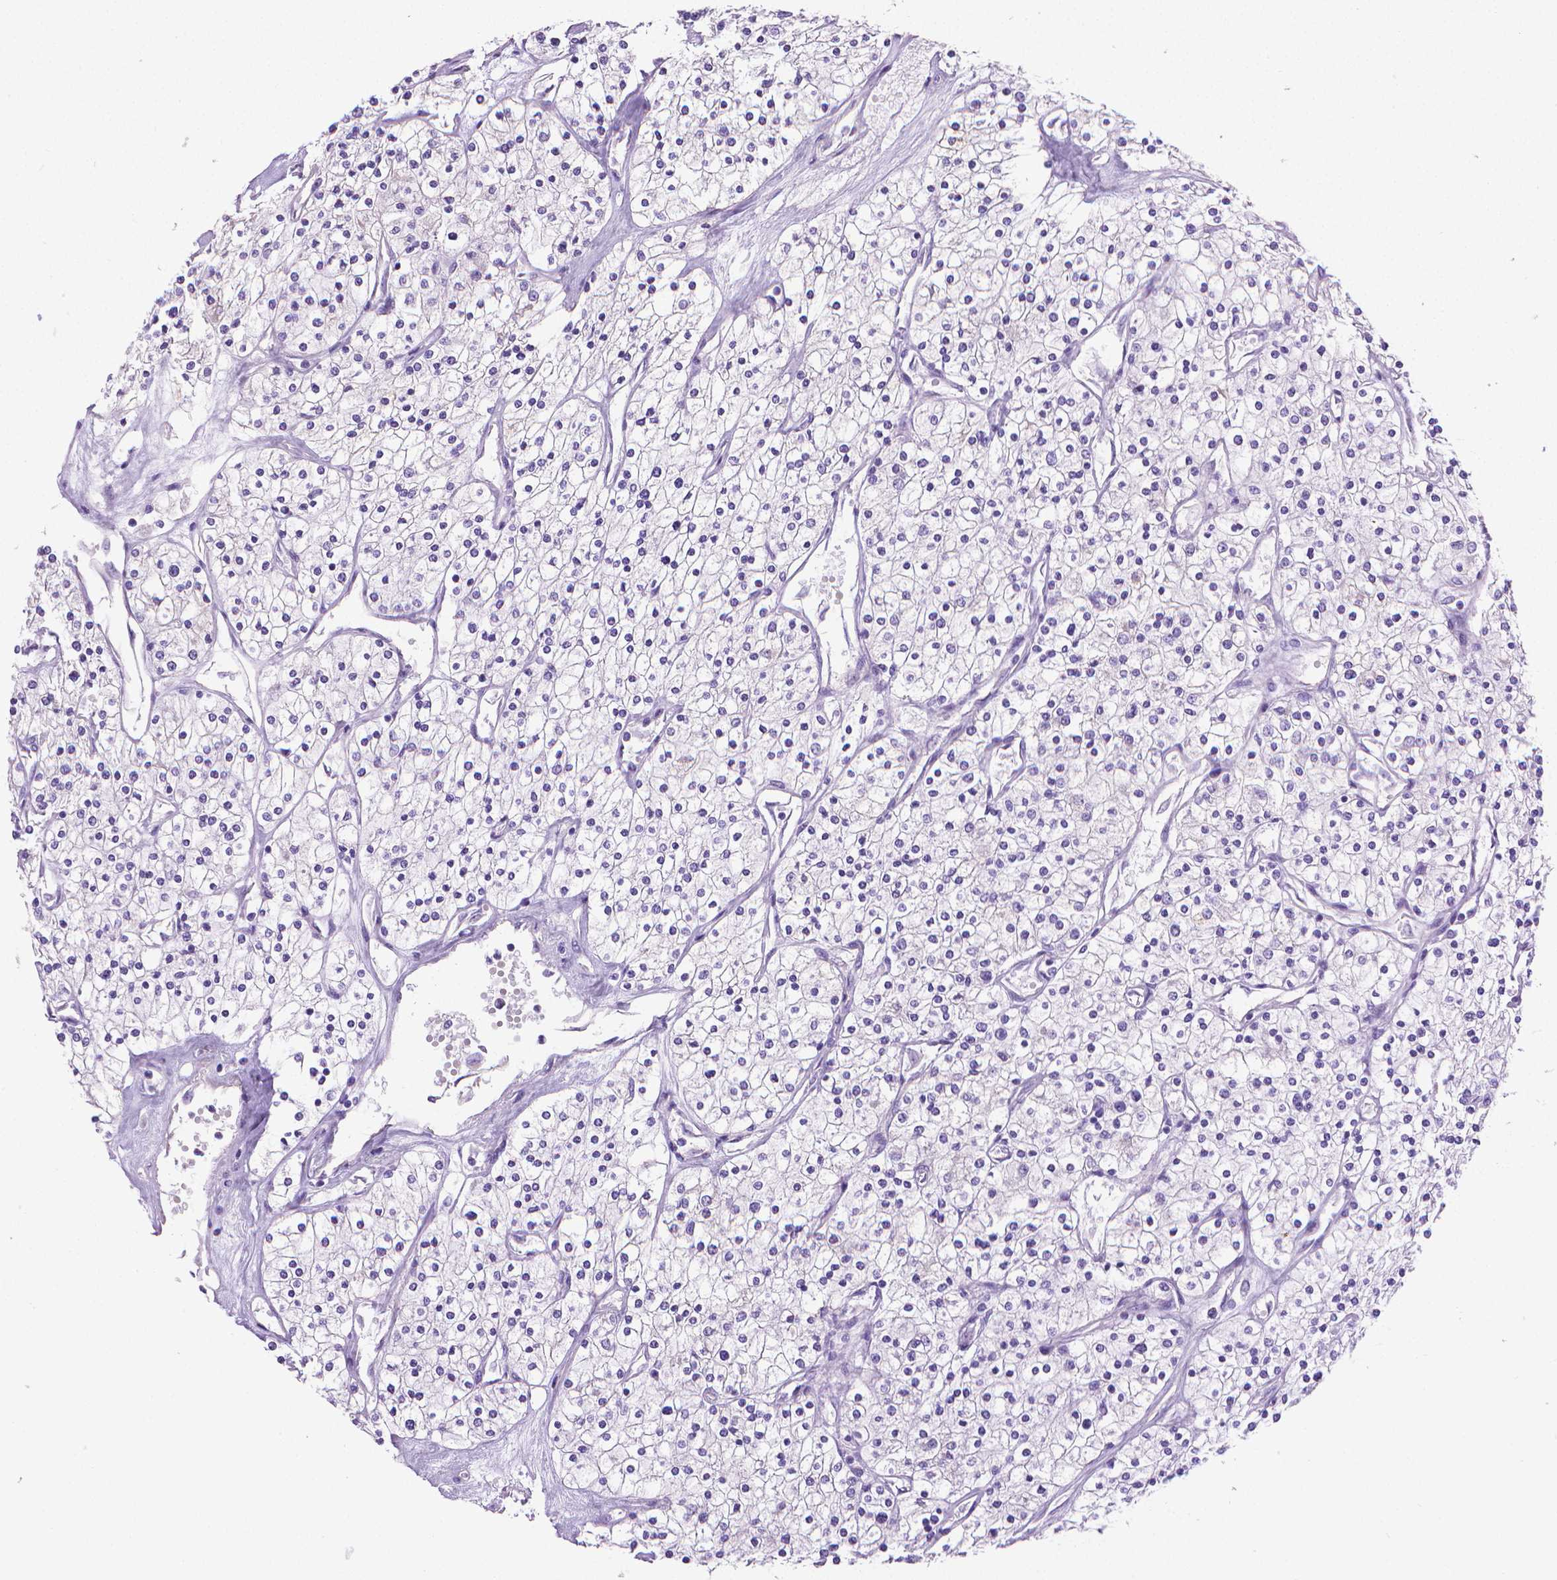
{"staining": {"intensity": "negative", "quantity": "none", "location": "none"}, "tissue": "renal cancer", "cell_type": "Tumor cells", "image_type": "cancer", "snomed": [{"axis": "morphology", "description": "Adenocarcinoma, NOS"}, {"axis": "topography", "description": "Kidney"}], "caption": "High magnification brightfield microscopy of adenocarcinoma (renal) stained with DAB (3,3'-diaminobenzidine) (brown) and counterstained with hematoxylin (blue): tumor cells show no significant staining.", "gene": "PNMA2", "patient": {"sex": "male", "age": 80}}